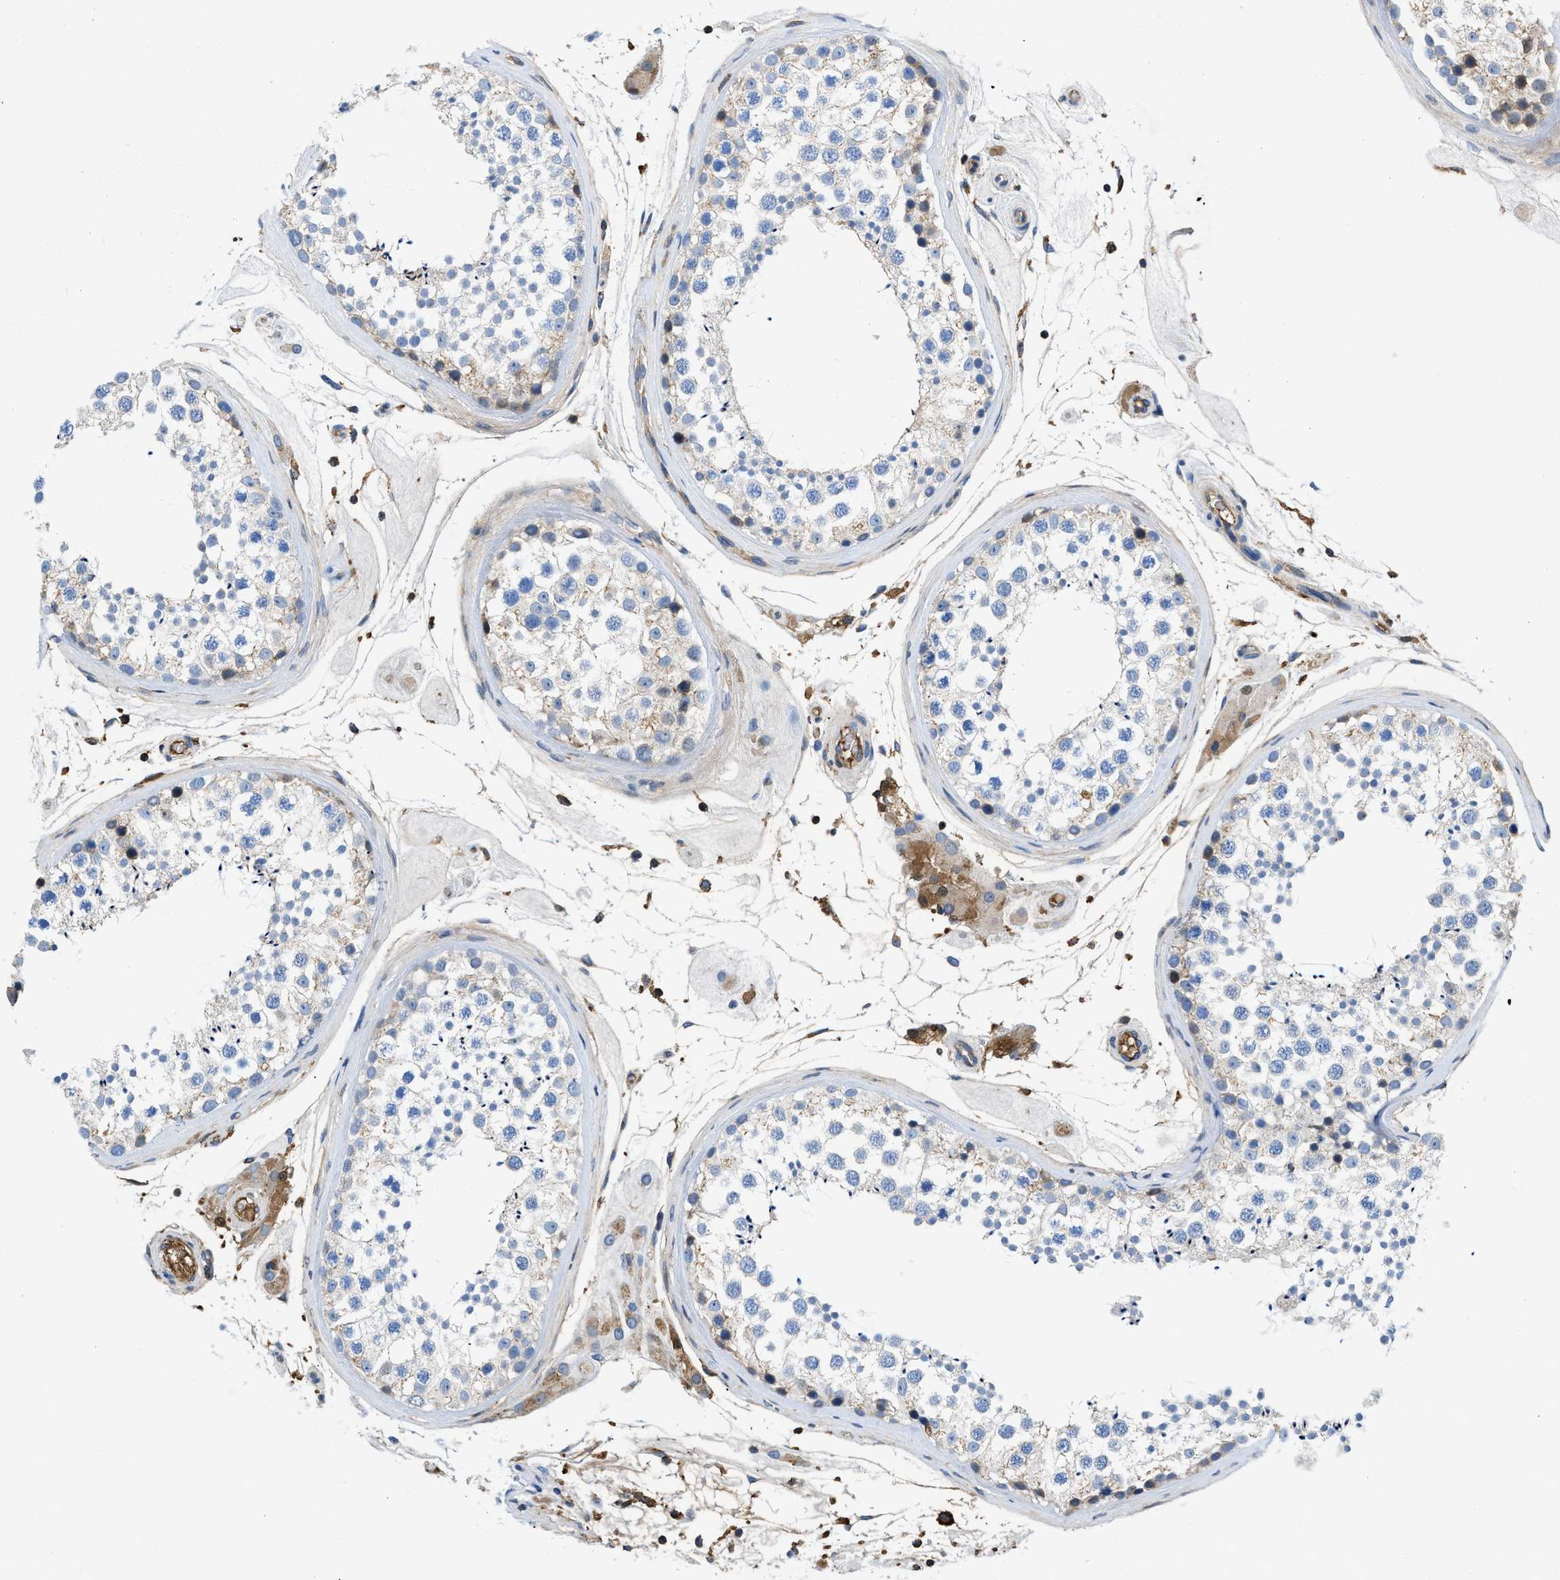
{"staining": {"intensity": "moderate", "quantity": "<25%", "location": "cytoplasmic/membranous,nuclear"}, "tissue": "testis", "cell_type": "Cells in seminiferous ducts", "image_type": "normal", "snomed": [{"axis": "morphology", "description": "Normal tissue, NOS"}, {"axis": "topography", "description": "Testis"}], "caption": "Immunohistochemistry (IHC) staining of normal testis, which reveals low levels of moderate cytoplasmic/membranous,nuclear expression in approximately <25% of cells in seminiferous ducts indicating moderate cytoplasmic/membranous,nuclear protein staining. The staining was performed using DAB (brown) for protein detection and nuclei were counterstained in hematoxylin (blue).", "gene": "ATP6V0D1", "patient": {"sex": "male", "age": 46}}